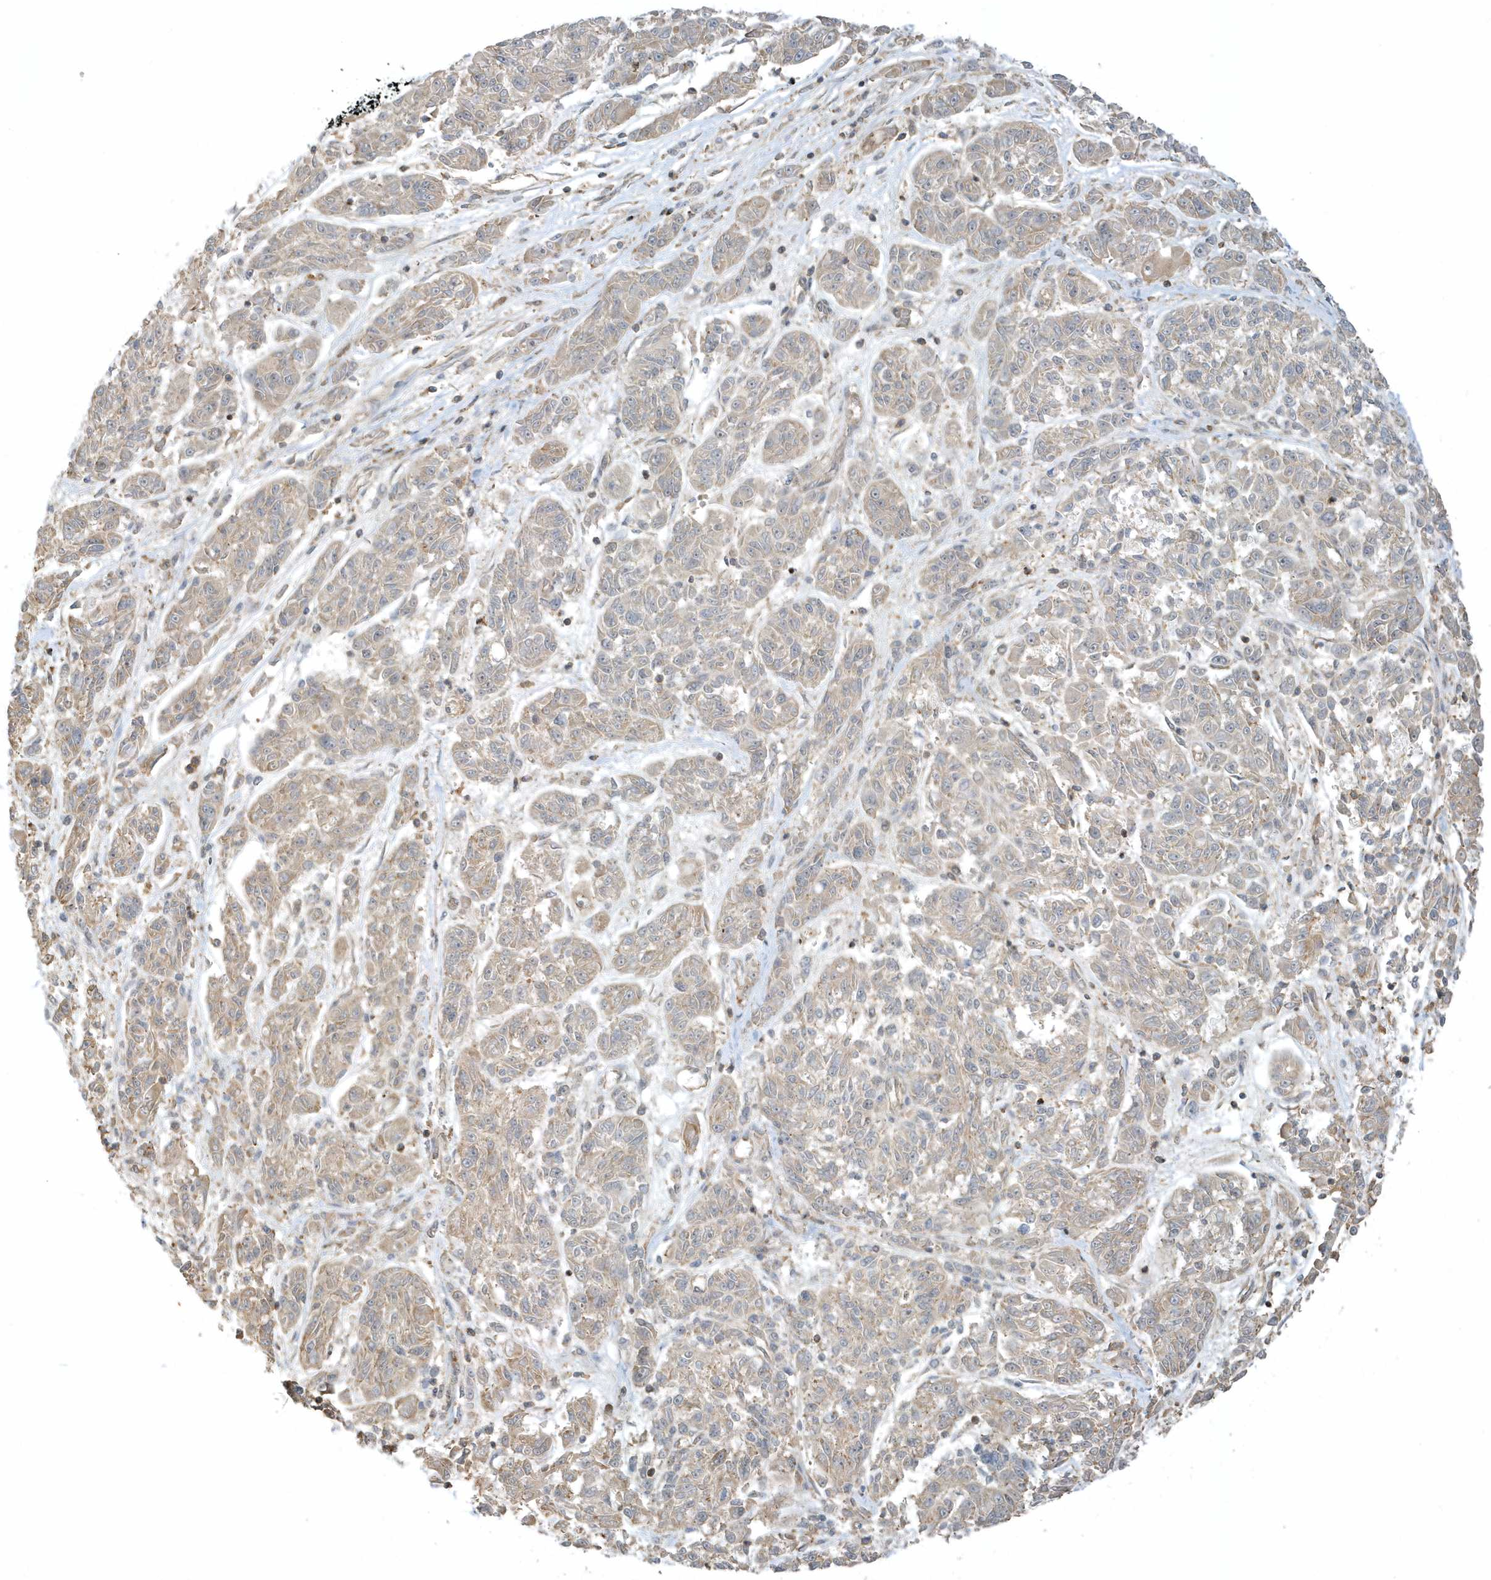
{"staining": {"intensity": "weak", "quantity": "25%-75%", "location": "cytoplasmic/membranous"}, "tissue": "melanoma", "cell_type": "Tumor cells", "image_type": "cancer", "snomed": [{"axis": "morphology", "description": "Malignant melanoma, NOS"}, {"axis": "topography", "description": "Skin"}], "caption": "A brown stain shows weak cytoplasmic/membranous staining of a protein in melanoma tumor cells.", "gene": "ZBTB8A", "patient": {"sex": "male", "age": 53}}